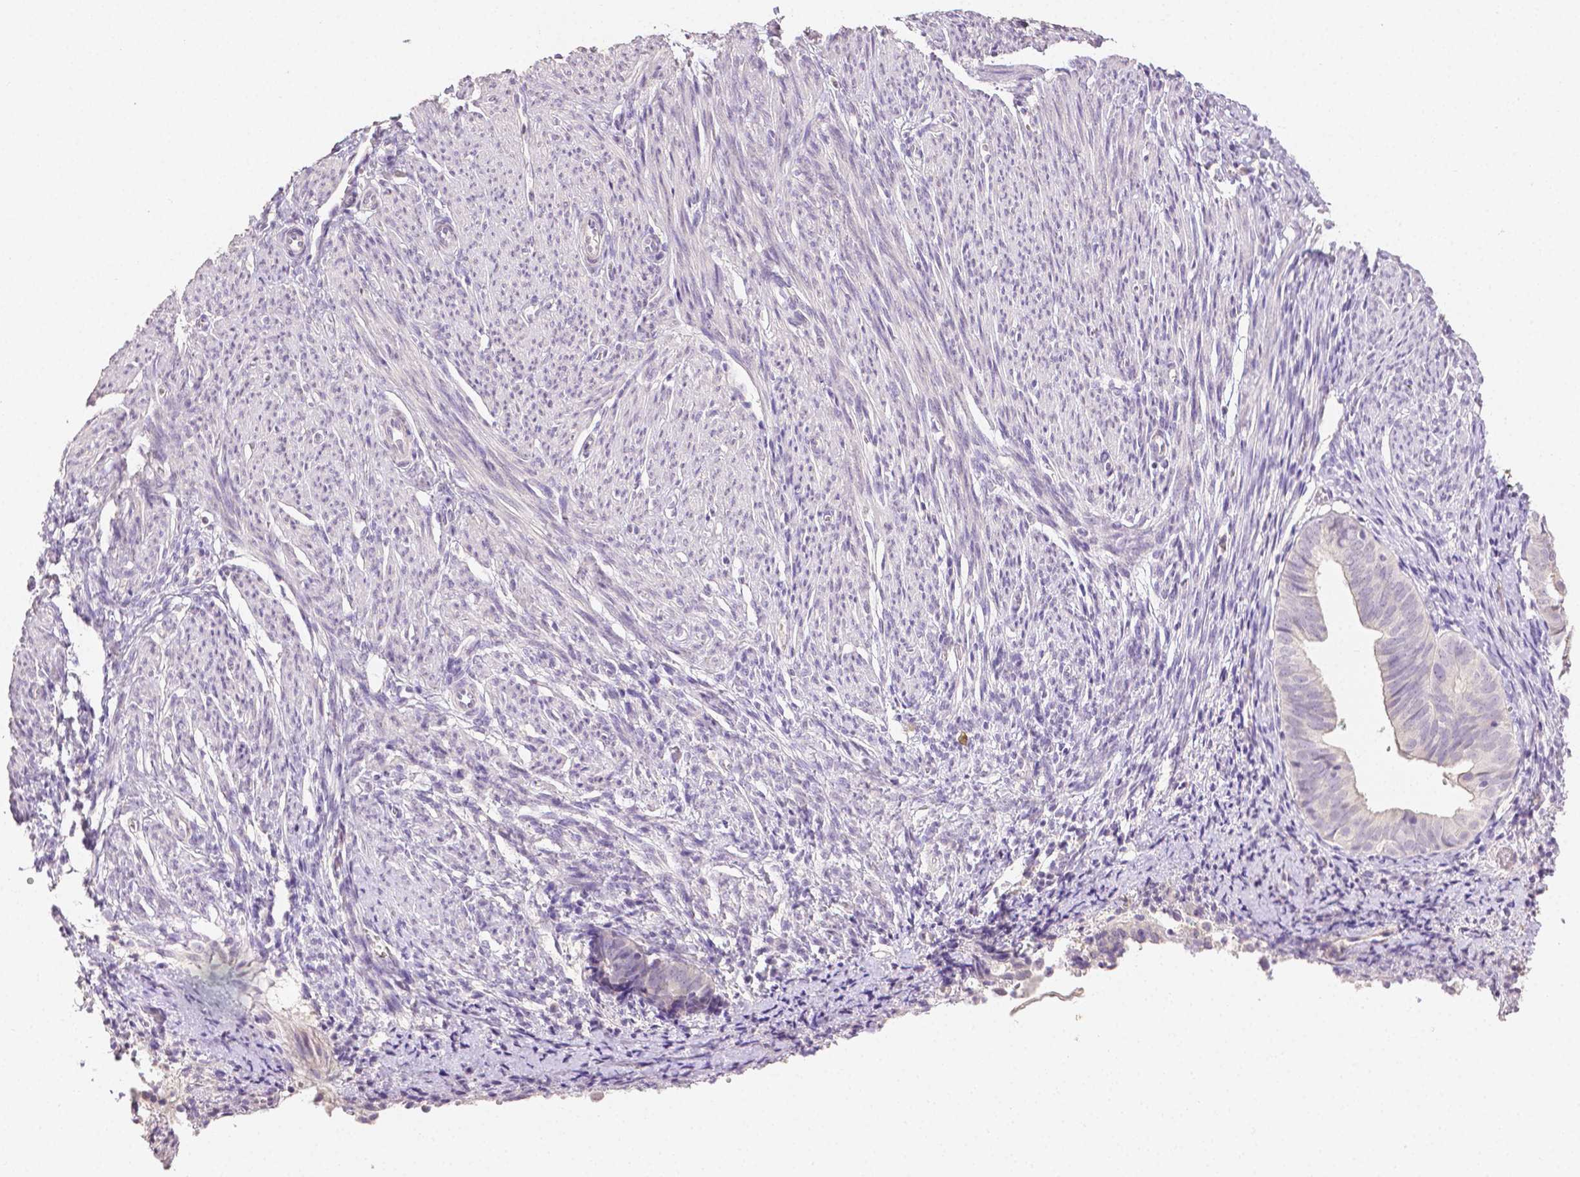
{"staining": {"intensity": "negative", "quantity": "none", "location": "none"}, "tissue": "endometrium", "cell_type": "Cells in endometrial stroma", "image_type": "normal", "snomed": [{"axis": "morphology", "description": "Normal tissue, NOS"}, {"axis": "topography", "description": "Endometrium"}], "caption": "A high-resolution micrograph shows immunohistochemistry staining of normal endometrium, which exhibits no significant positivity in cells in endometrial stroma.", "gene": "TGM1", "patient": {"sex": "female", "age": 50}}